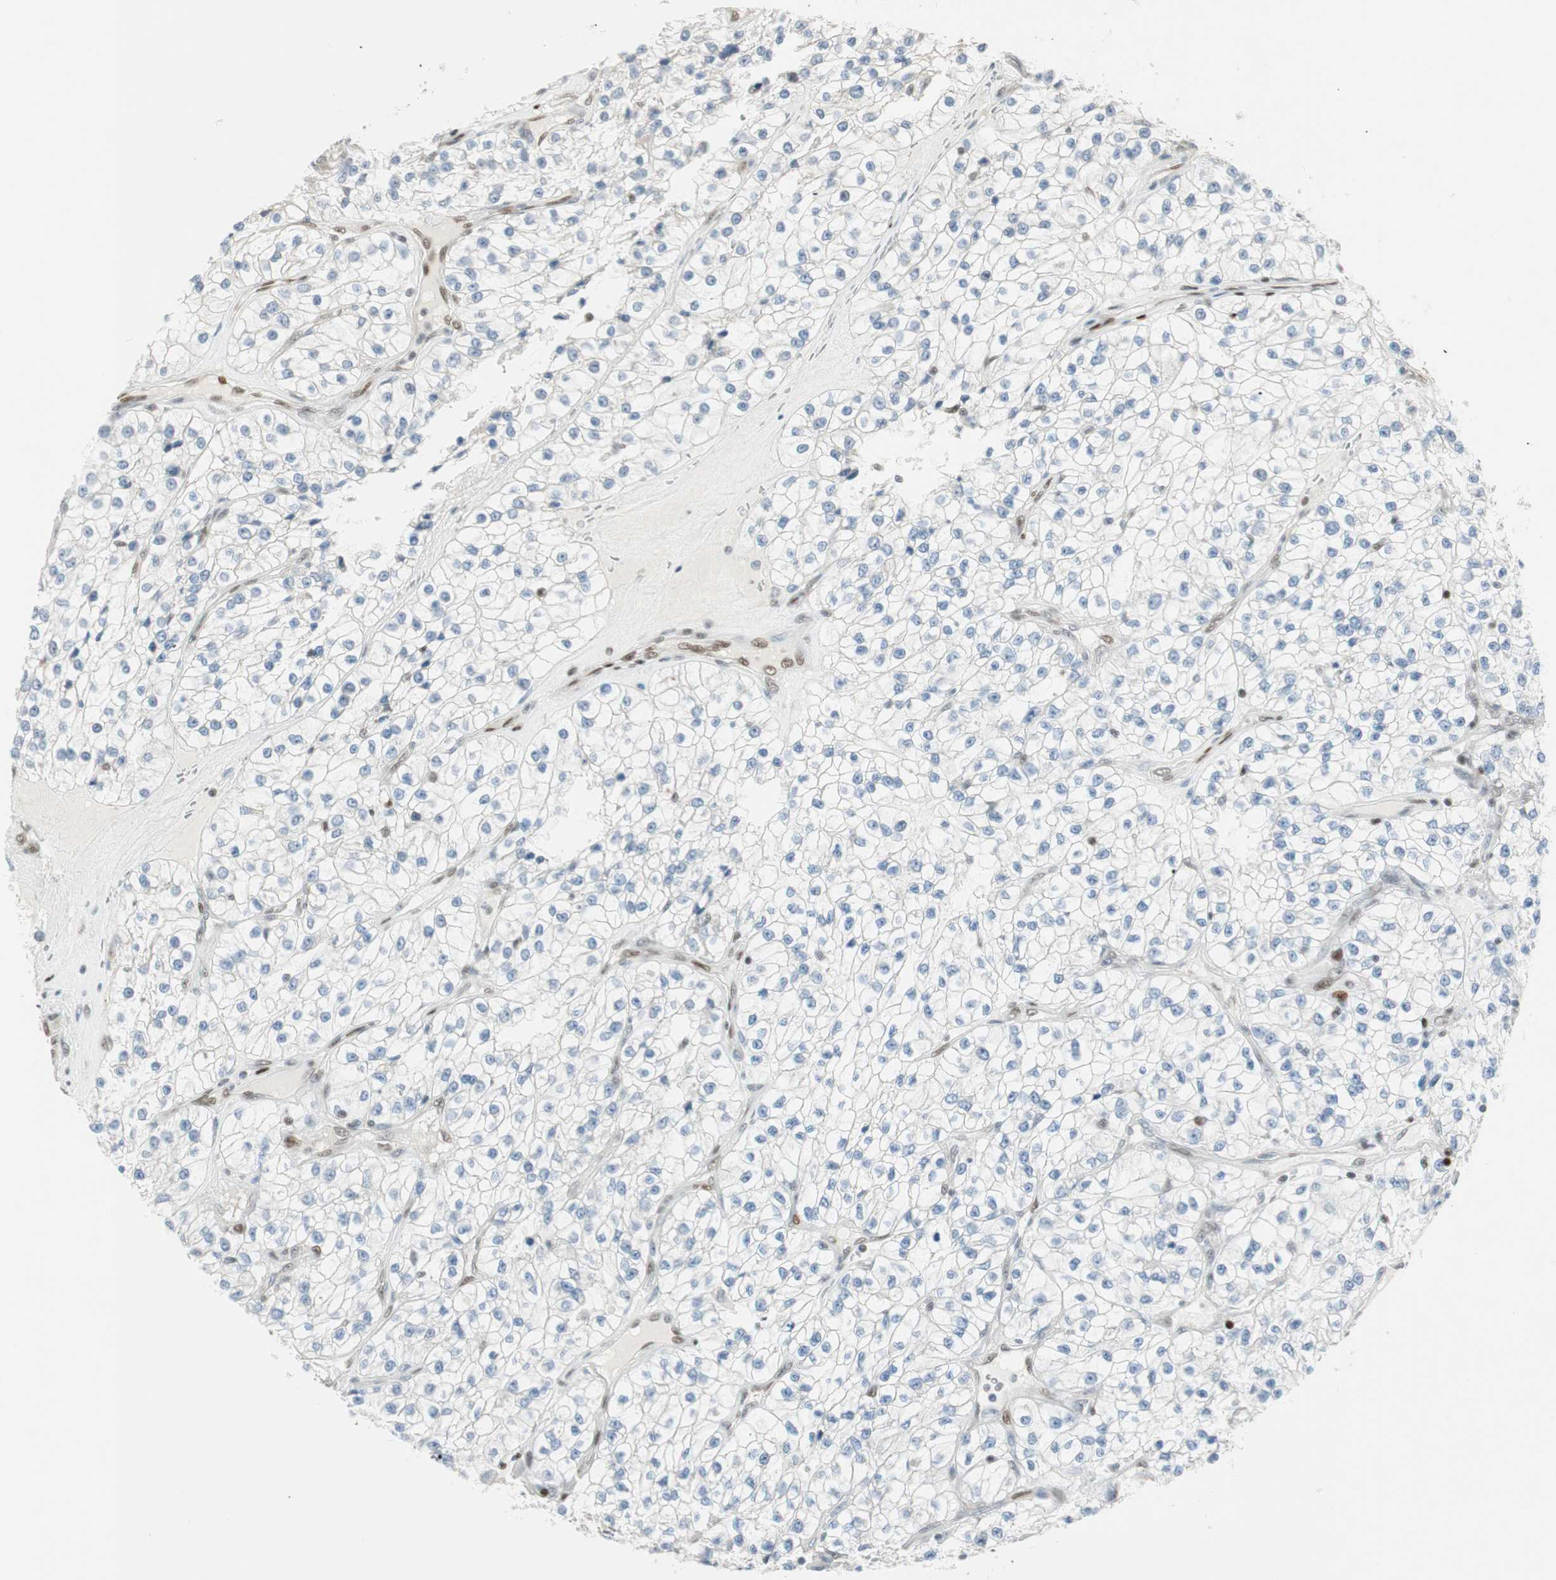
{"staining": {"intensity": "negative", "quantity": "none", "location": "none"}, "tissue": "renal cancer", "cell_type": "Tumor cells", "image_type": "cancer", "snomed": [{"axis": "morphology", "description": "Adenocarcinoma, NOS"}, {"axis": "topography", "description": "Kidney"}], "caption": "Renal cancer (adenocarcinoma) was stained to show a protein in brown. There is no significant expression in tumor cells. (Immunohistochemistry (ihc), brightfield microscopy, high magnification).", "gene": "MSX2", "patient": {"sex": "female", "age": 57}}